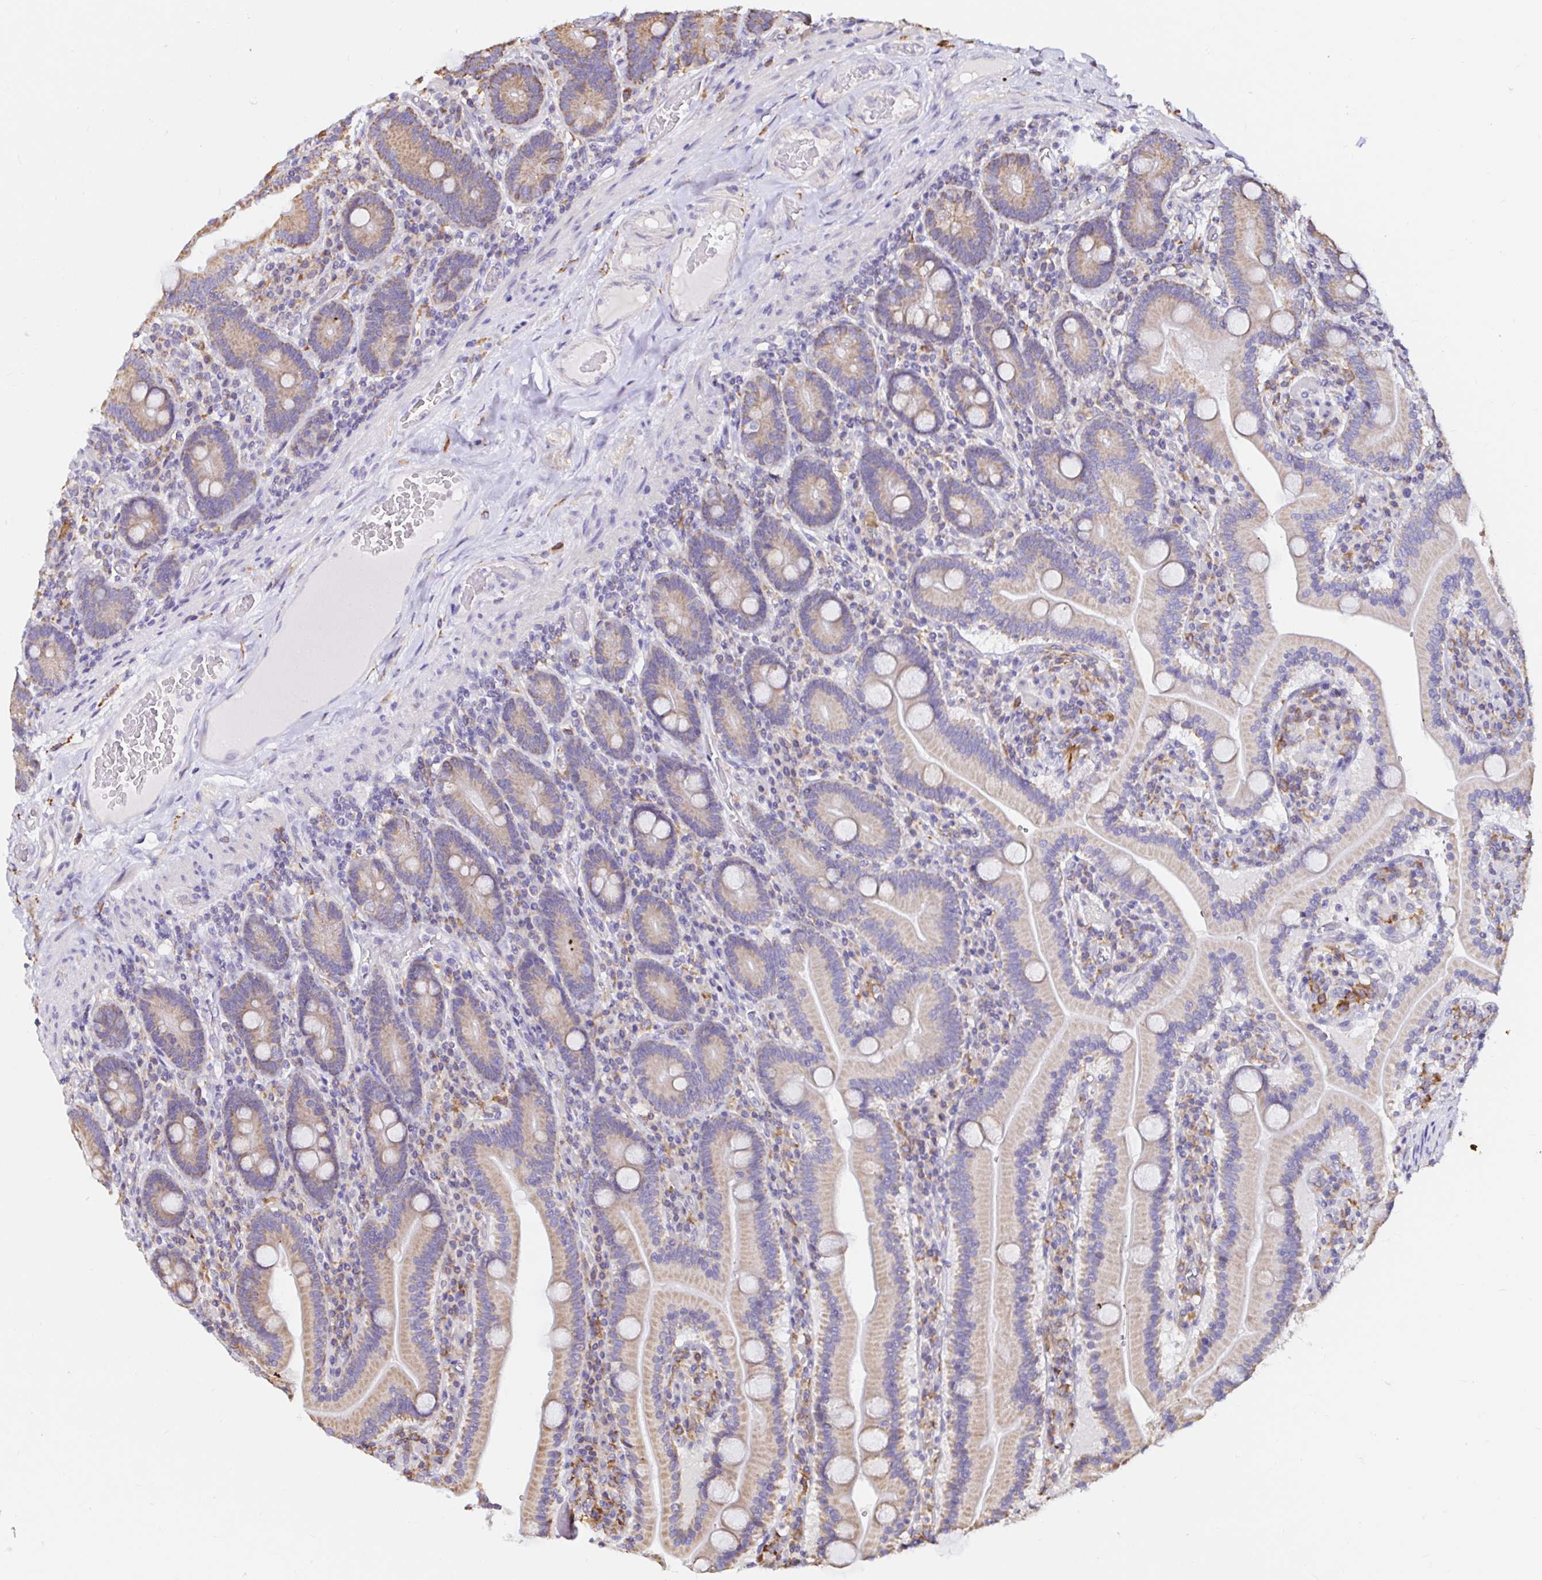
{"staining": {"intensity": "moderate", "quantity": "25%-75%", "location": "cytoplasmic/membranous"}, "tissue": "duodenum", "cell_type": "Glandular cells", "image_type": "normal", "snomed": [{"axis": "morphology", "description": "Normal tissue, NOS"}, {"axis": "topography", "description": "Duodenum"}], "caption": "Moderate cytoplasmic/membranous protein positivity is identified in about 25%-75% of glandular cells in duodenum. (DAB IHC with brightfield microscopy, high magnification).", "gene": "MSR1", "patient": {"sex": "female", "age": 62}}